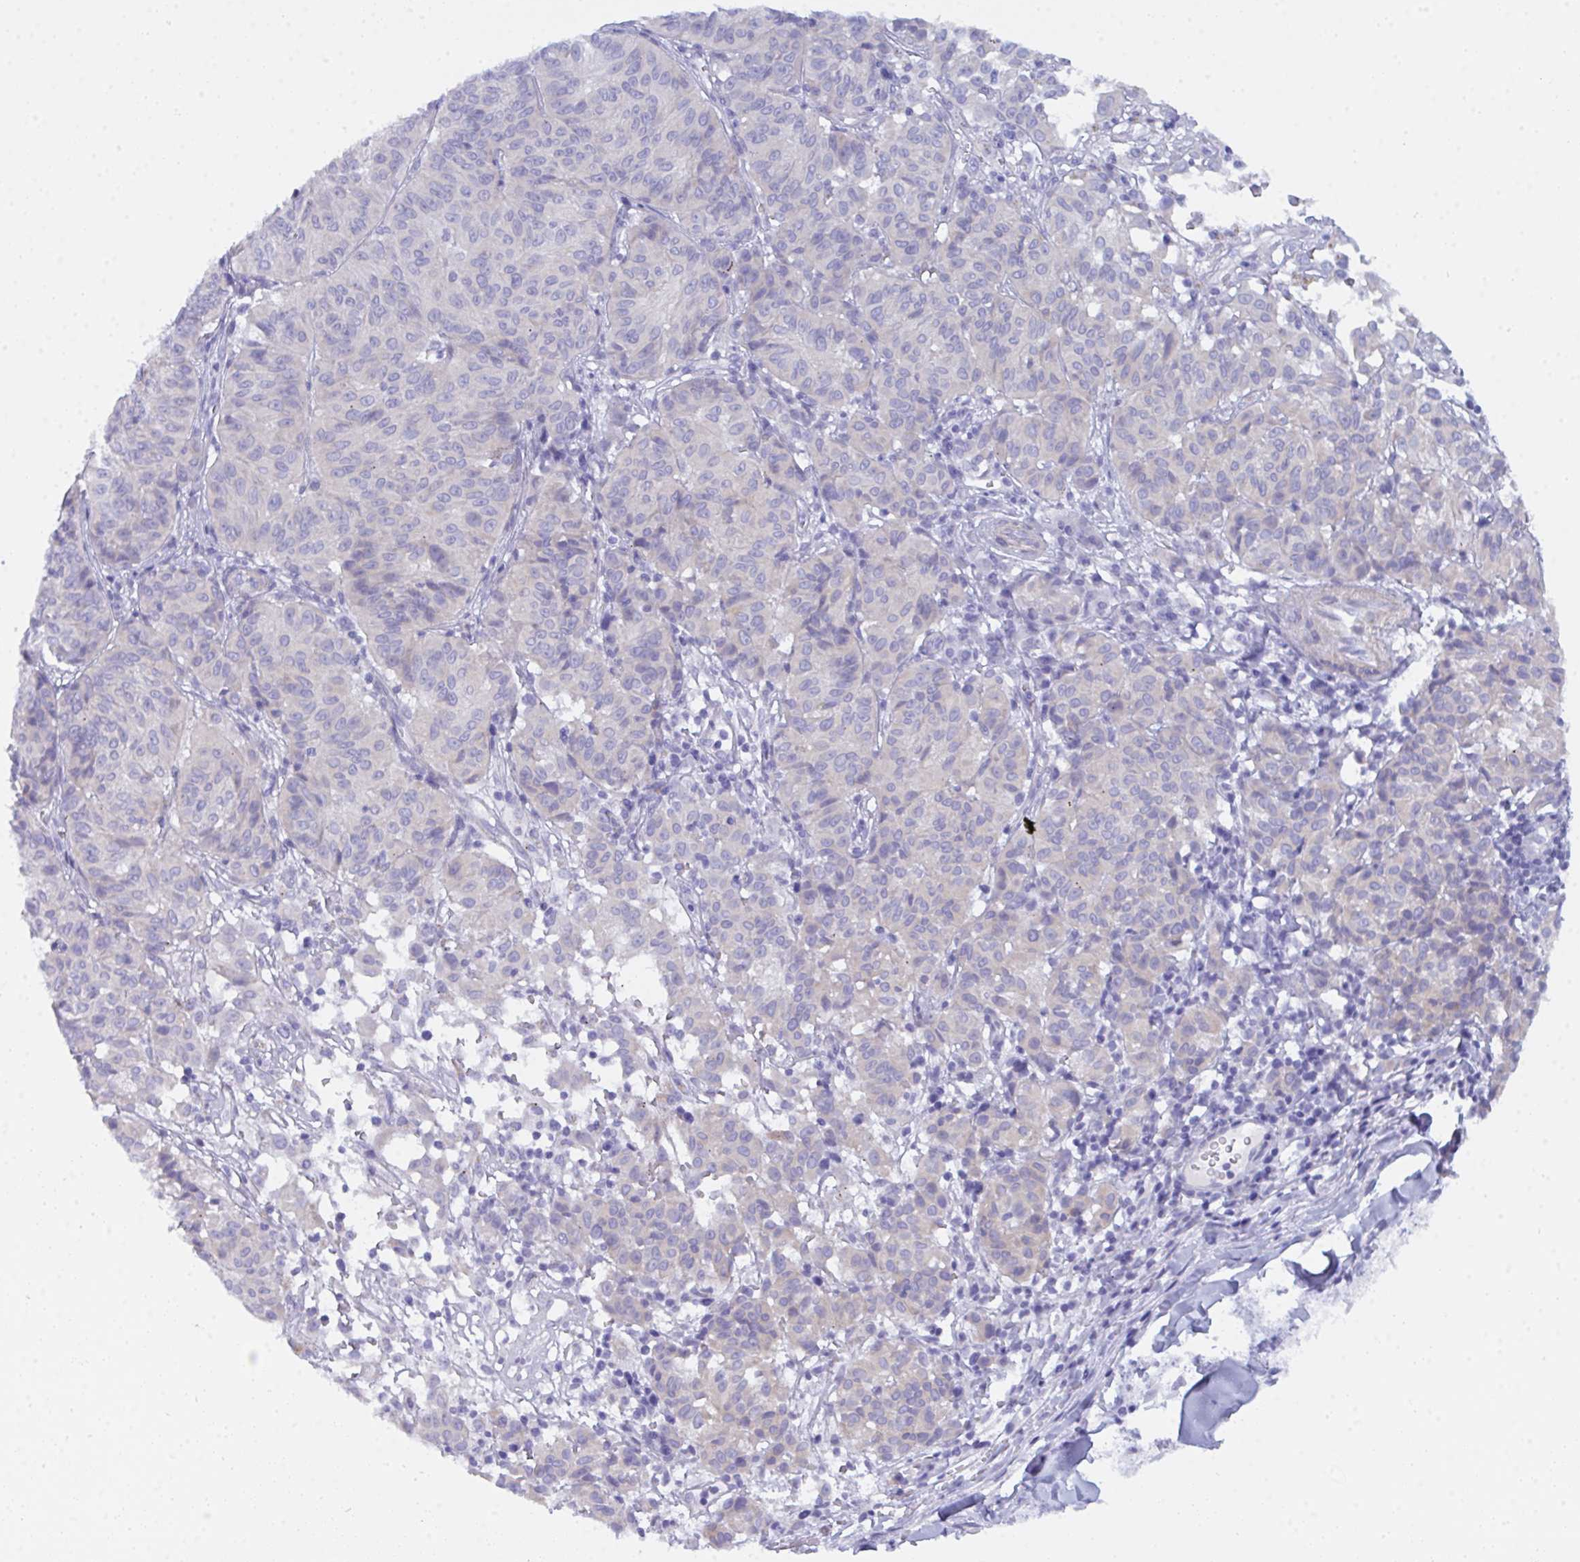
{"staining": {"intensity": "negative", "quantity": "none", "location": "none"}, "tissue": "melanoma", "cell_type": "Tumor cells", "image_type": "cancer", "snomed": [{"axis": "morphology", "description": "Malignant melanoma, NOS"}, {"axis": "topography", "description": "Skin"}], "caption": "Melanoma was stained to show a protein in brown. There is no significant staining in tumor cells.", "gene": "CEP170B", "patient": {"sex": "female", "age": 72}}